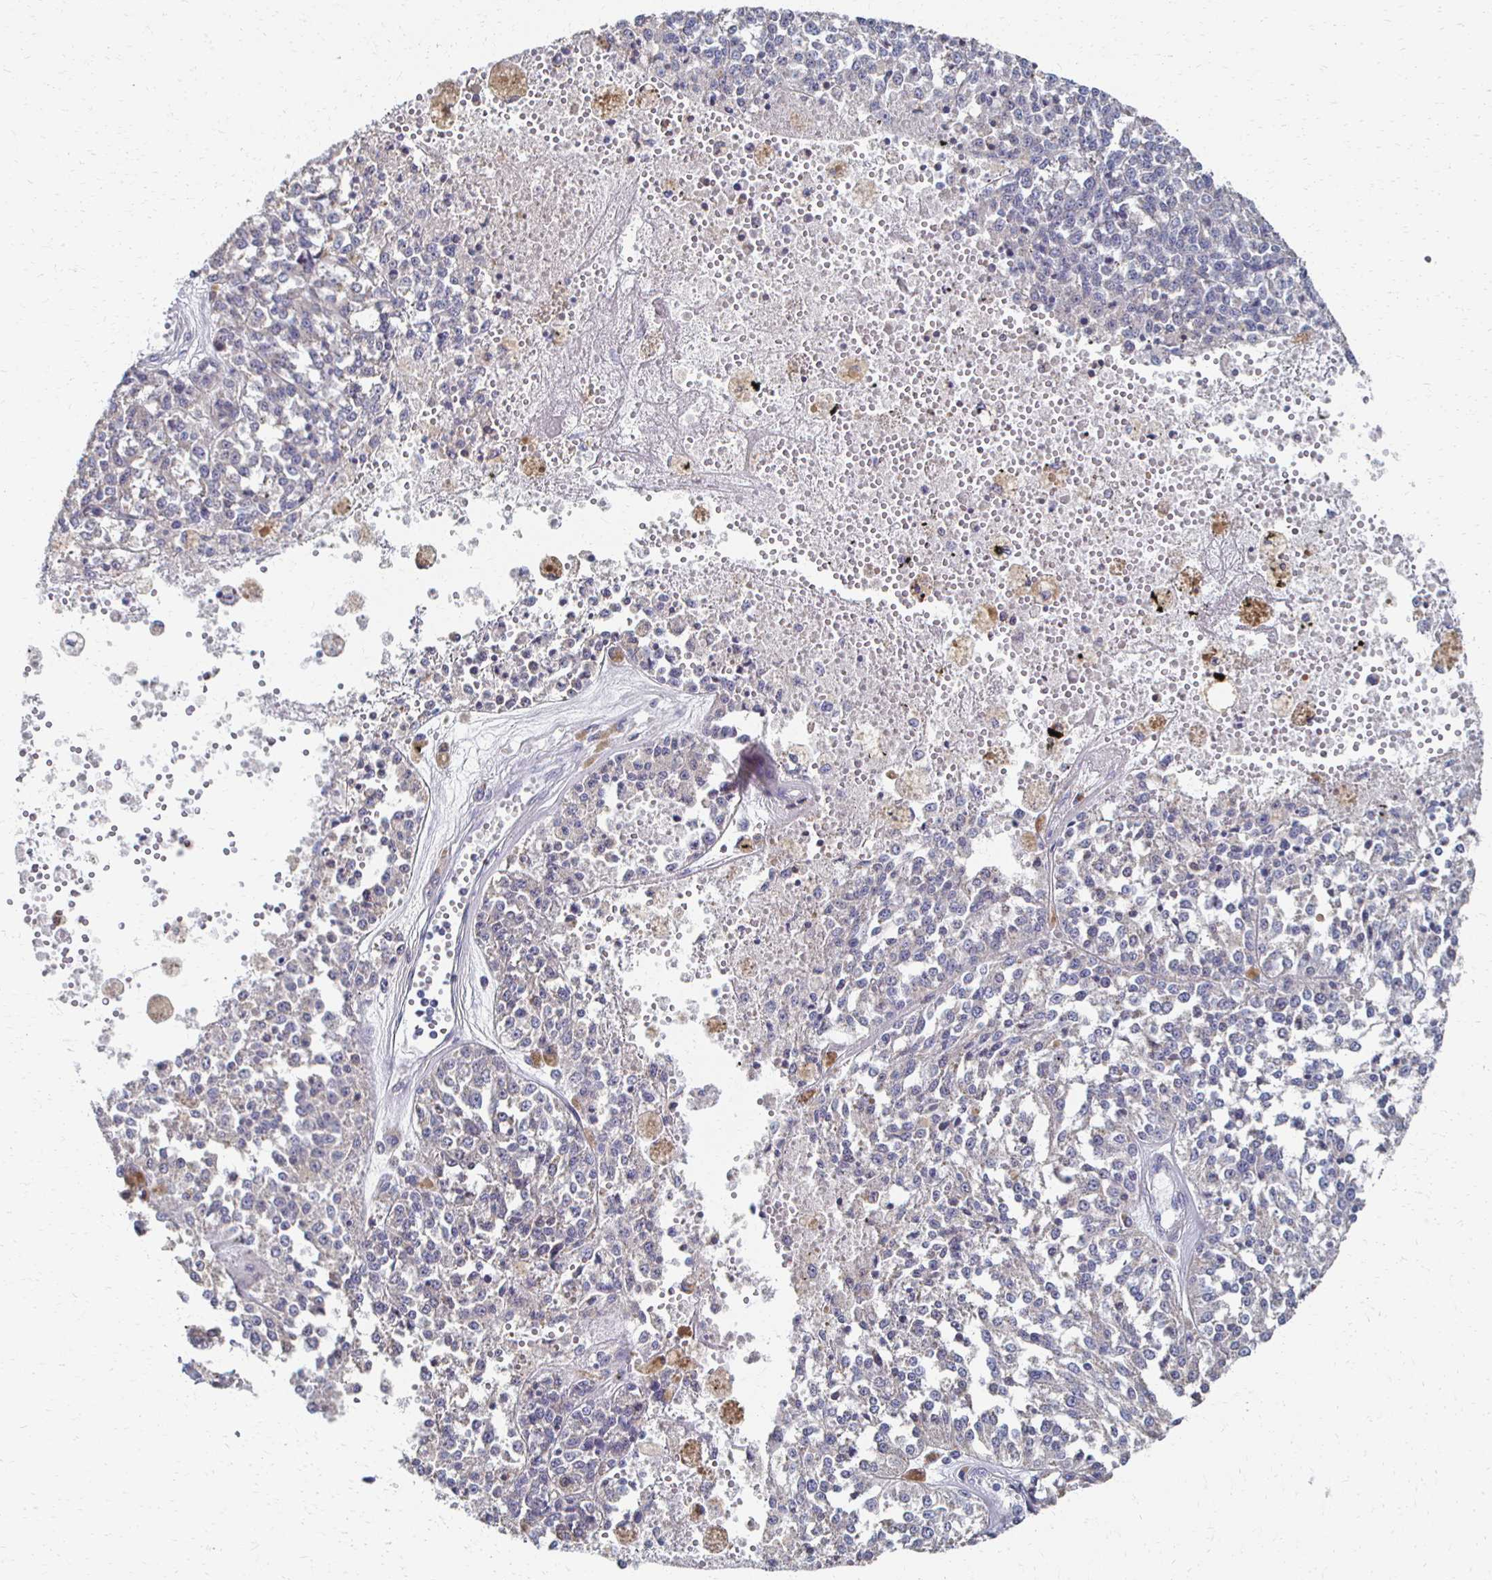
{"staining": {"intensity": "negative", "quantity": "none", "location": "none"}, "tissue": "melanoma", "cell_type": "Tumor cells", "image_type": "cancer", "snomed": [{"axis": "morphology", "description": "Malignant melanoma, Metastatic site"}, {"axis": "topography", "description": "Lymph node"}], "caption": "An immunohistochemistry (IHC) photomicrograph of melanoma is shown. There is no staining in tumor cells of melanoma.", "gene": "ATP1A3", "patient": {"sex": "female", "age": 64}}